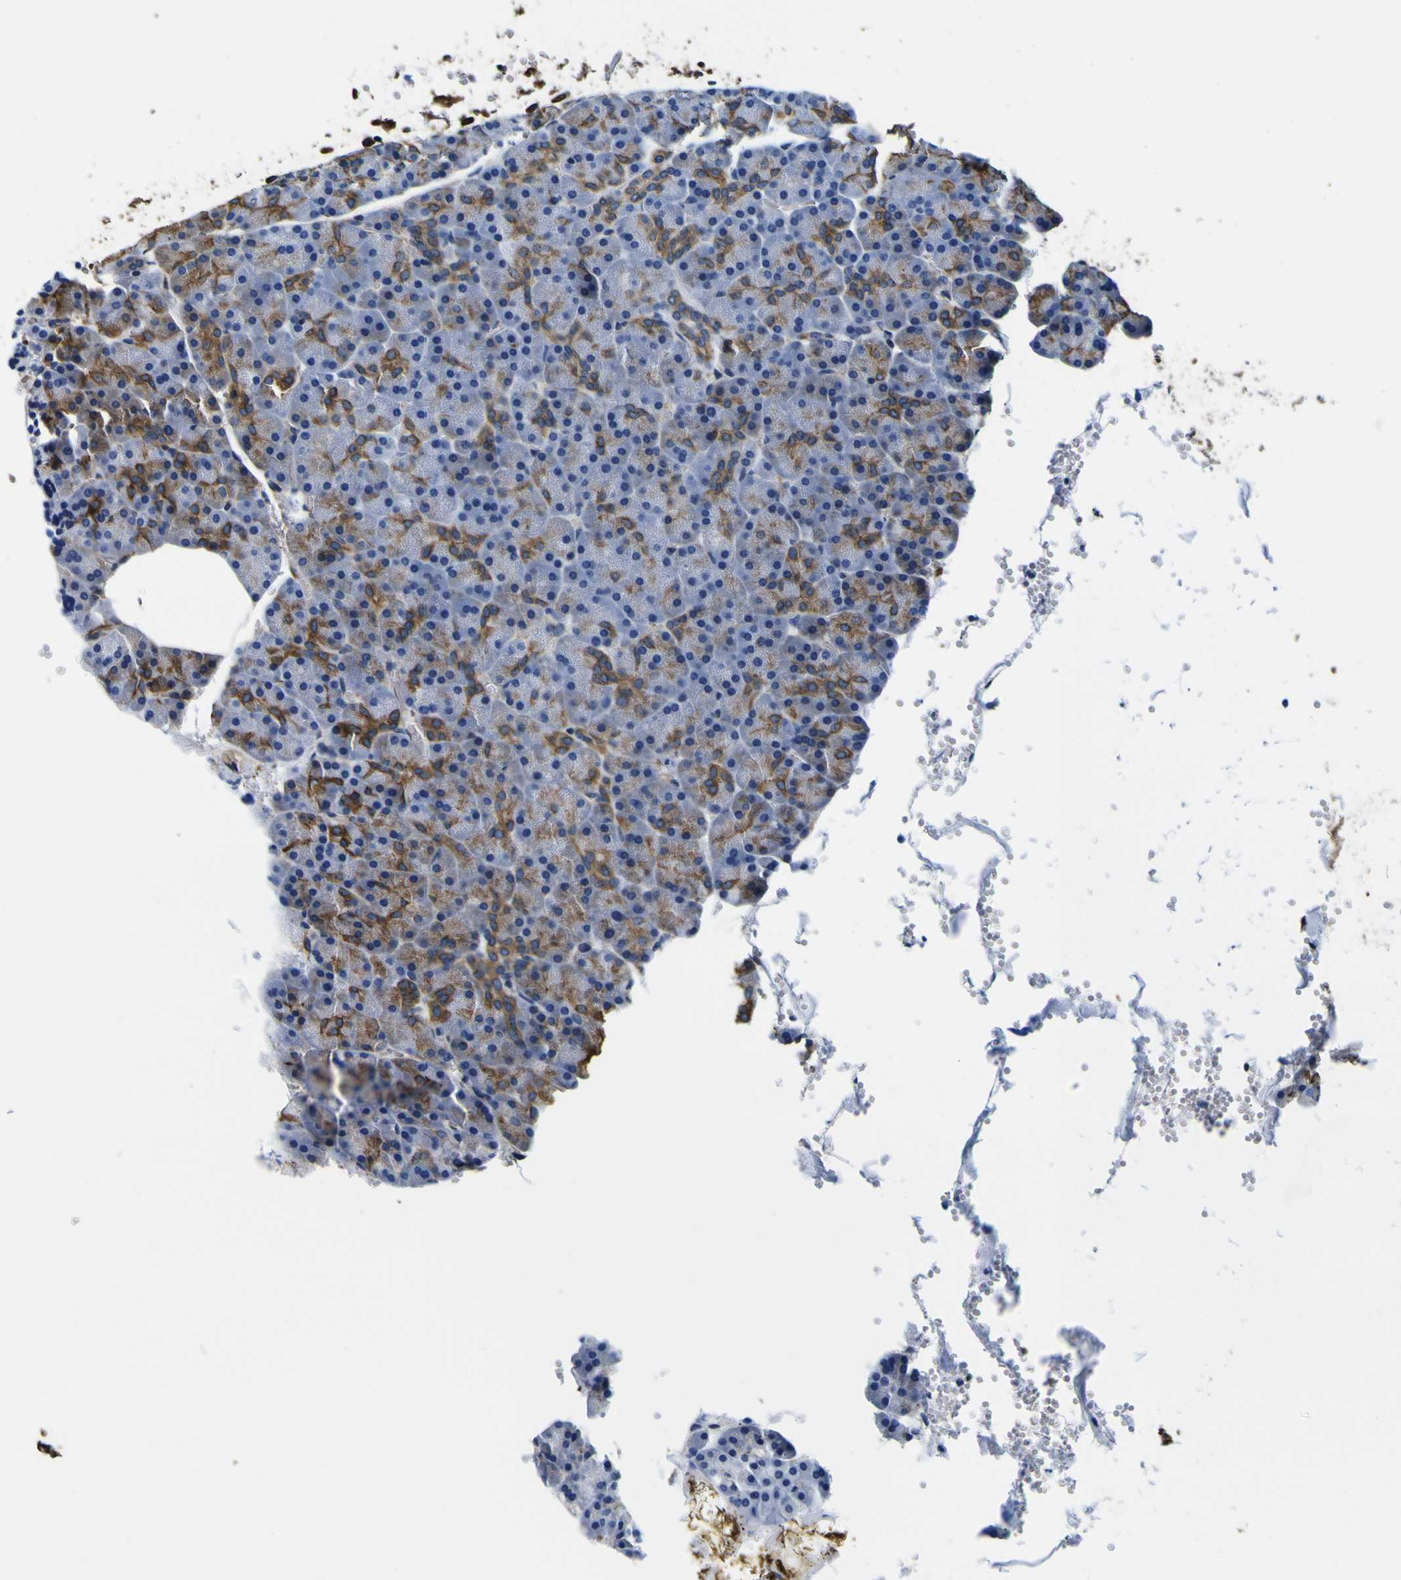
{"staining": {"intensity": "moderate", "quantity": "25%-75%", "location": "cytoplasmic/membranous"}, "tissue": "pancreas", "cell_type": "Exocrine glandular cells", "image_type": "normal", "snomed": [{"axis": "morphology", "description": "Normal tissue, NOS"}, {"axis": "topography", "description": "Pancreas"}], "caption": "Pancreas stained with a brown dye exhibits moderate cytoplasmic/membranous positive staining in approximately 25%-75% of exocrine glandular cells.", "gene": "TUBA1B", "patient": {"sex": "female", "age": 35}}